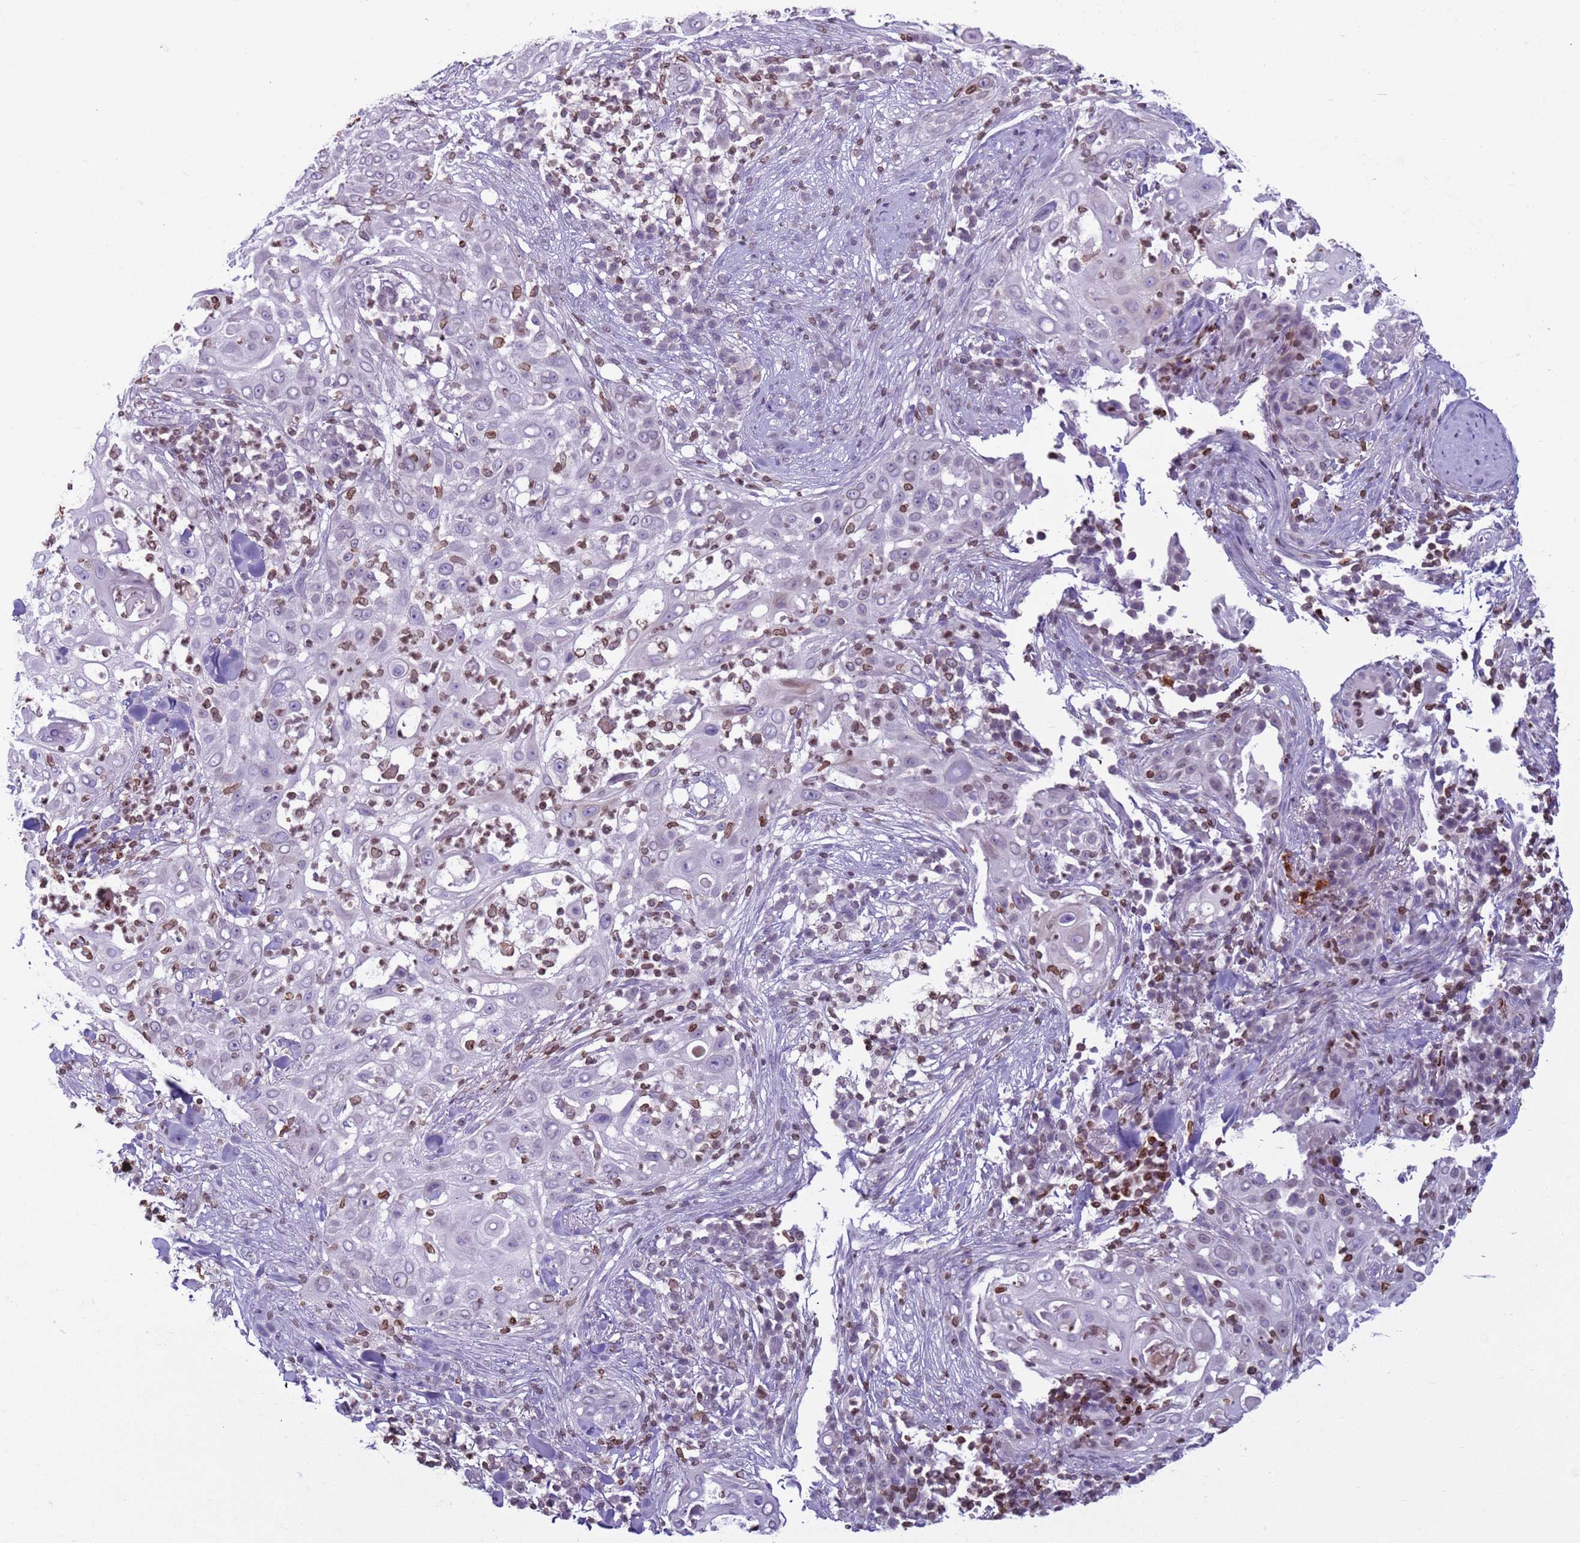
{"staining": {"intensity": "moderate", "quantity": "<25%", "location": "cytoplasmic/membranous,nuclear"}, "tissue": "skin cancer", "cell_type": "Tumor cells", "image_type": "cancer", "snomed": [{"axis": "morphology", "description": "Squamous cell carcinoma, NOS"}, {"axis": "topography", "description": "Skin"}], "caption": "Immunohistochemical staining of skin squamous cell carcinoma exhibits moderate cytoplasmic/membranous and nuclear protein positivity in about <25% of tumor cells. Using DAB (brown) and hematoxylin (blue) stains, captured at high magnification using brightfield microscopy.", "gene": "METTL25B", "patient": {"sex": "female", "age": 44}}